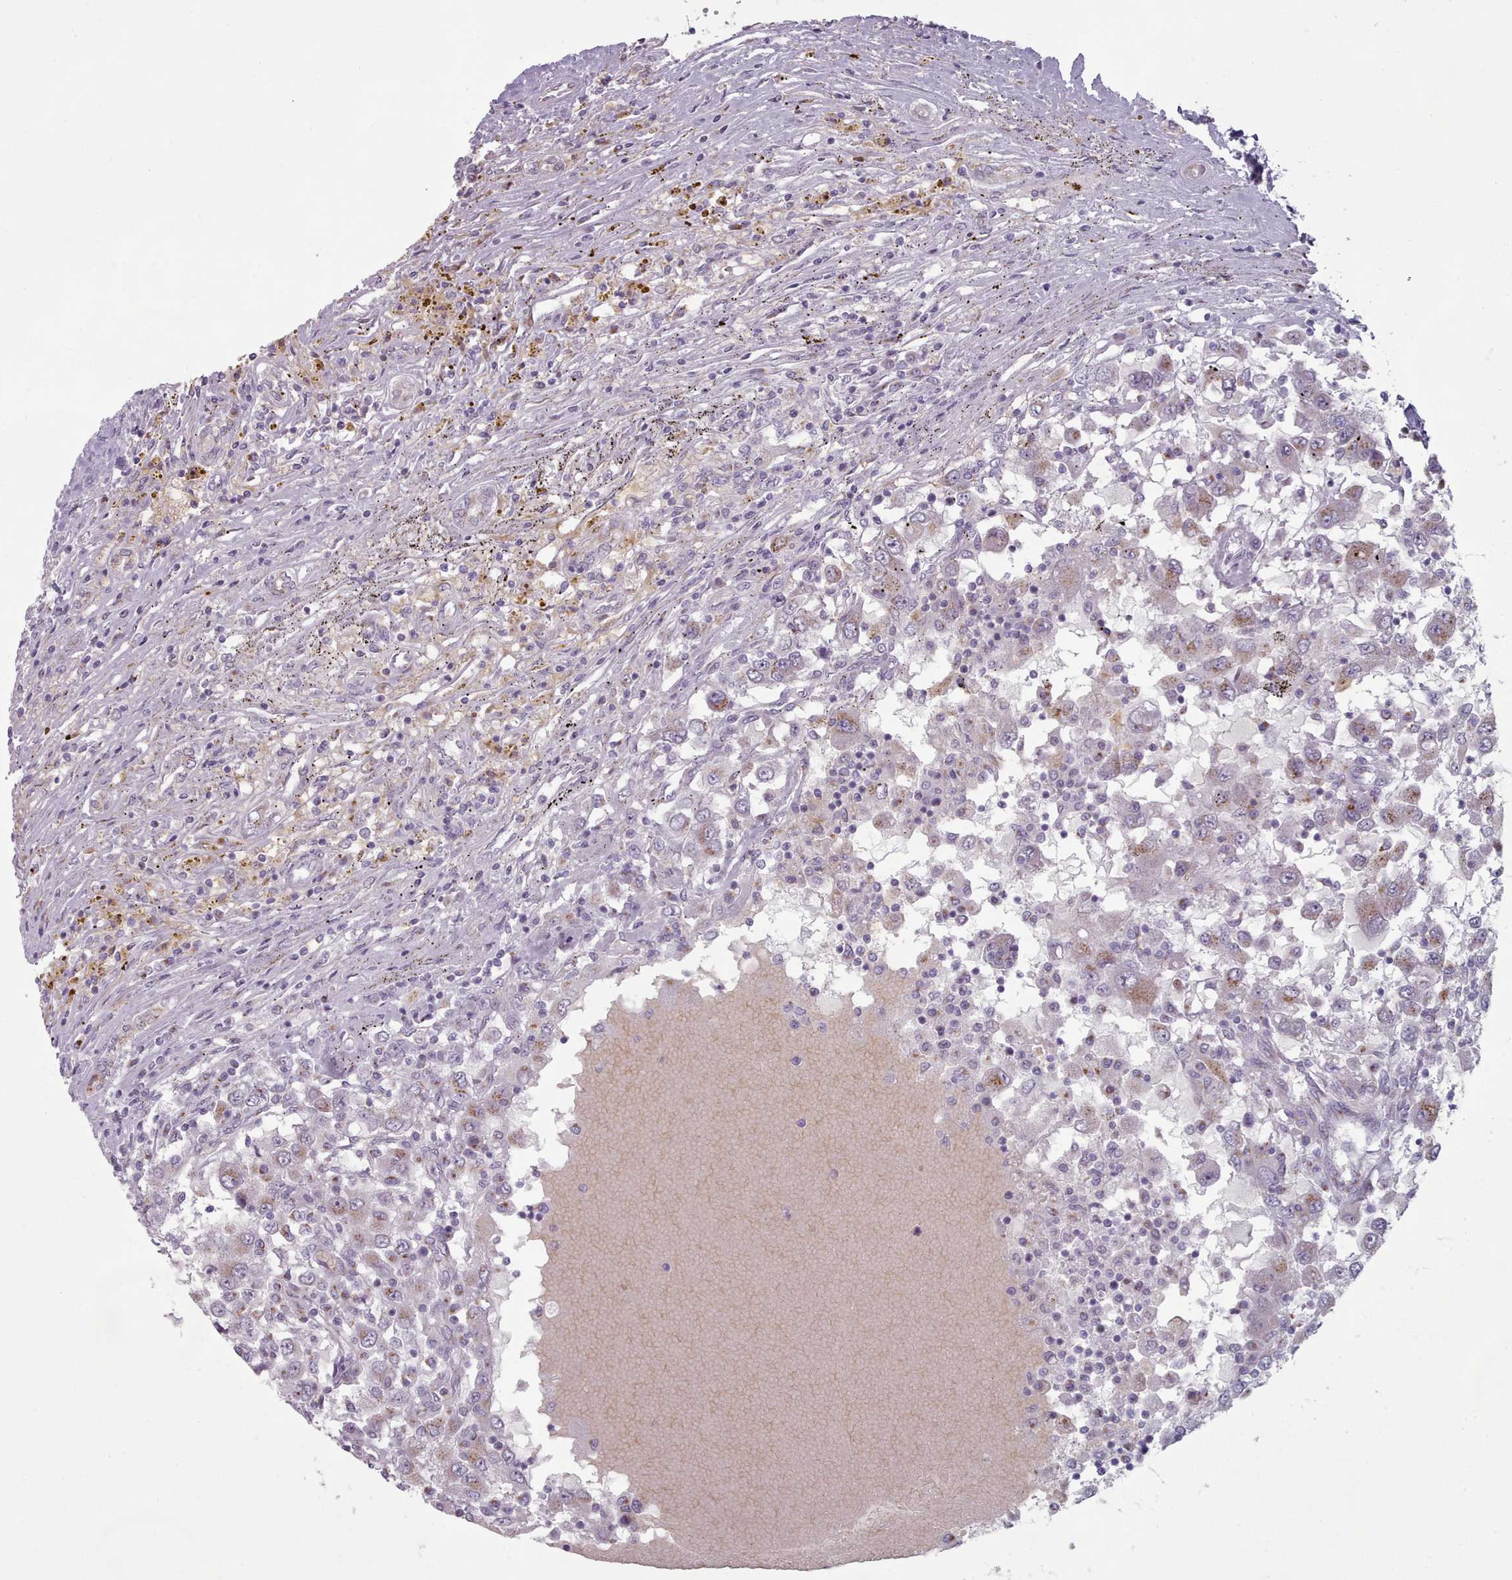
{"staining": {"intensity": "moderate", "quantity": "25%-75%", "location": "cytoplasmic/membranous"}, "tissue": "renal cancer", "cell_type": "Tumor cells", "image_type": "cancer", "snomed": [{"axis": "morphology", "description": "Adenocarcinoma, NOS"}, {"axis": "topography", "description": "Kidney"}], "caption": "Immunohistochemical staining of renal cancer (adenocarcinoma) exhibits moderate cytoplasmic/membranous protein positivity in approximately 25%-75% of tumor cells.", "gene": "MAN1B1", "patient": {"sex": "female", "age": 67}}